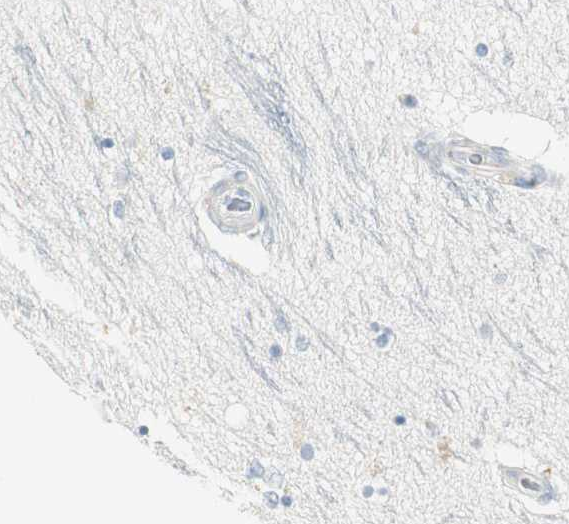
{"staining": {"intensity": "negative", "quantity": "none", "location": "none"}, "tissue": "hippocampus", "cell_type": "Glial cells", "image_type": "normal", "snomed": [{"axis": "morphology", "description": "Normal tissue, NOS"}, {"axis": "topography", "description": "Hippocampus"}], "caption": "IHC photomicrograph of normal hippocampus: human hippocampus stained with DAB (3,3'-diaminobenzidine) exhibits no significant protein expression in glial cells.", "gene": "PRTN3", "patient": {"sex": "female", "age": 54}}